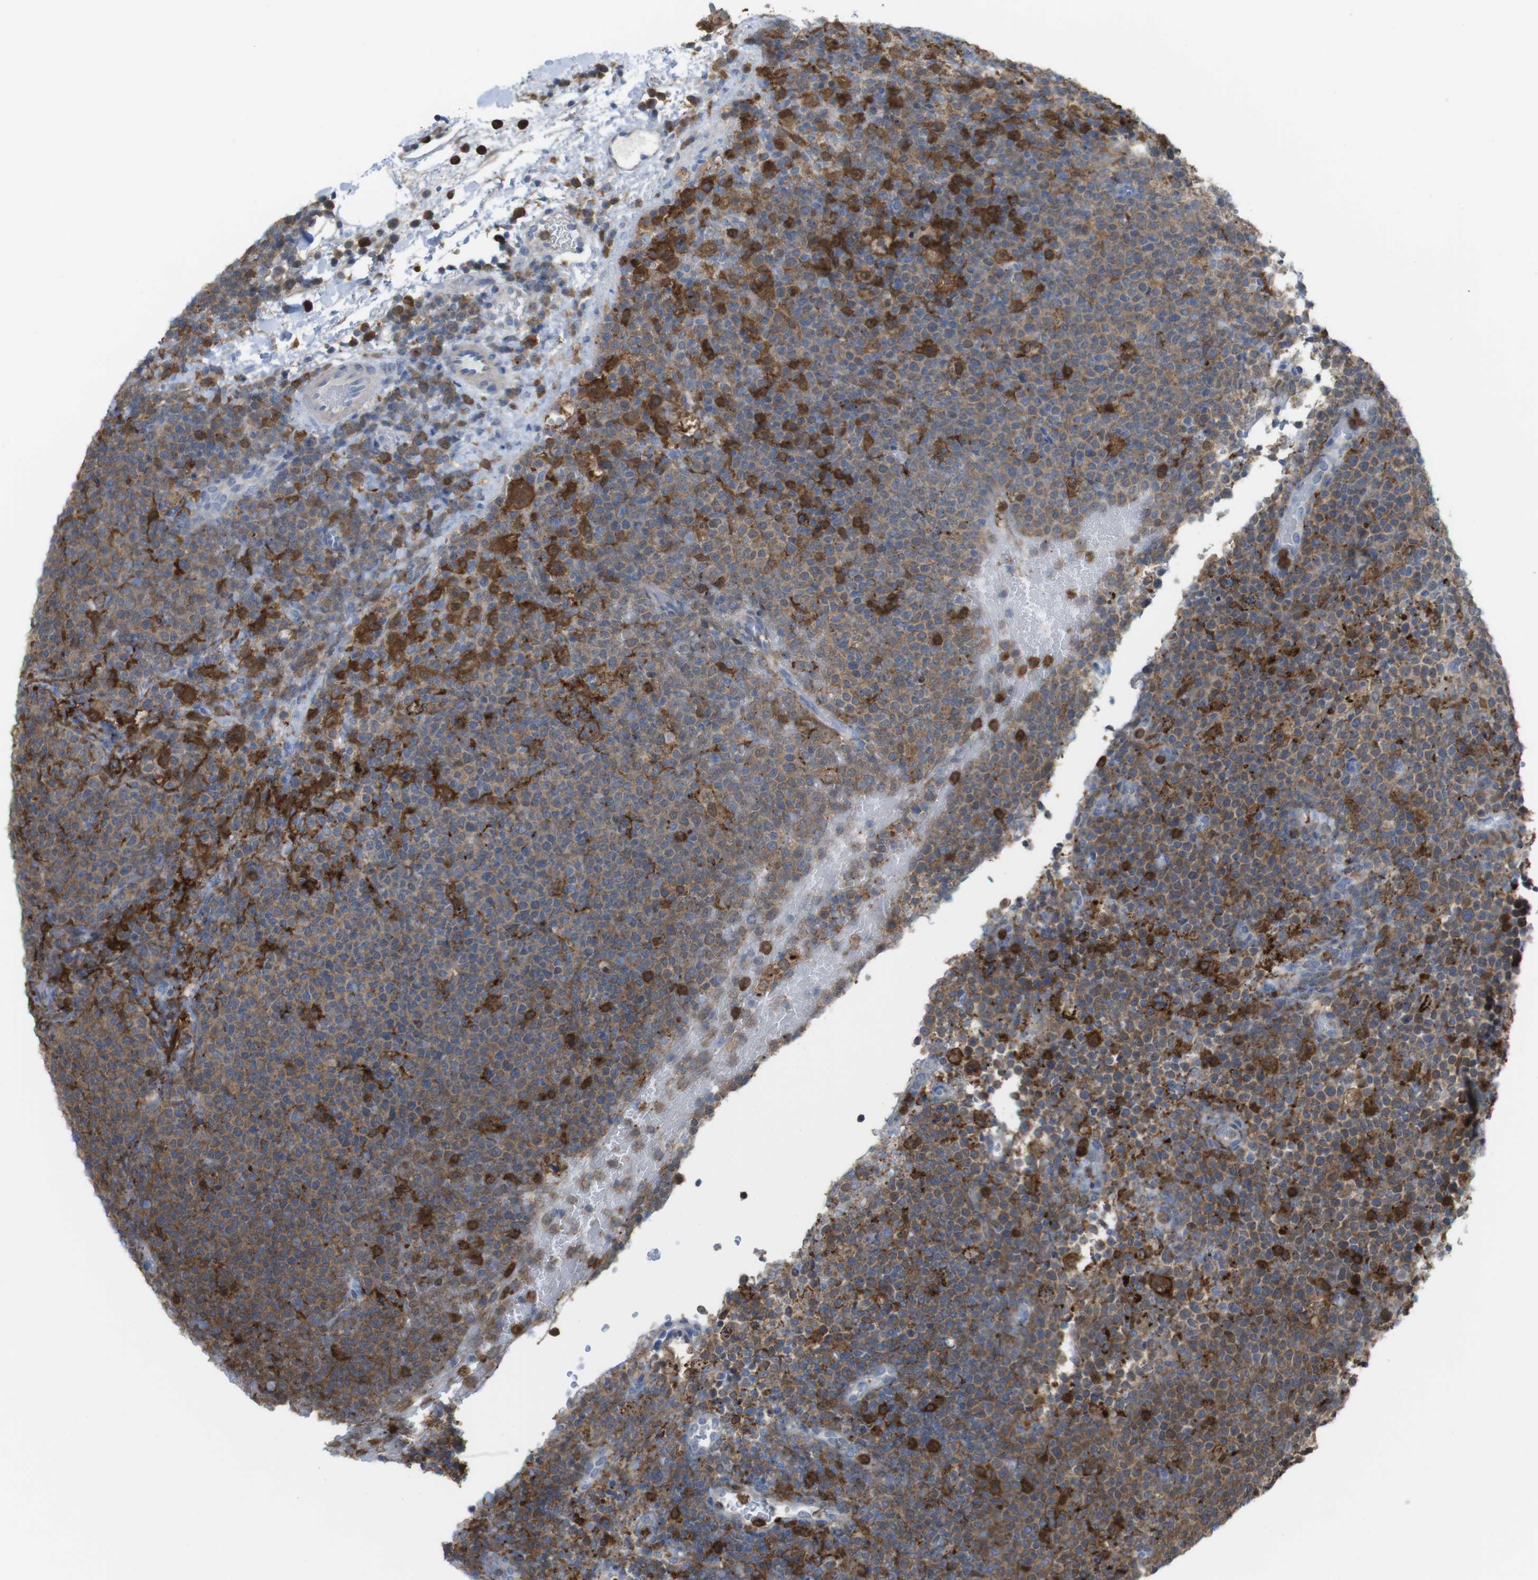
{"staining": {"intensity": "moderate", "quantity": ">75%", "location": "cytoplasmic/membranous"}, "tissue": "lymphoma", "cell_type": "Tumor cells", "image_type": "cancer", "snomed": [{"axis": "morphology", "description": "Malignant lymphoma, non-Hodgkin's type, High grade"}, {"axis": "topography", "description": "Lymph node"}], "caption": "Approximately >75% of tumor cells in human lymphoma reveal moderate cytoplasmic/membranous protein positivity as visualized by brown immunohistochemical staining.", "gene": "PRKCD", "patient": {"sex": "male", "age": 61}}